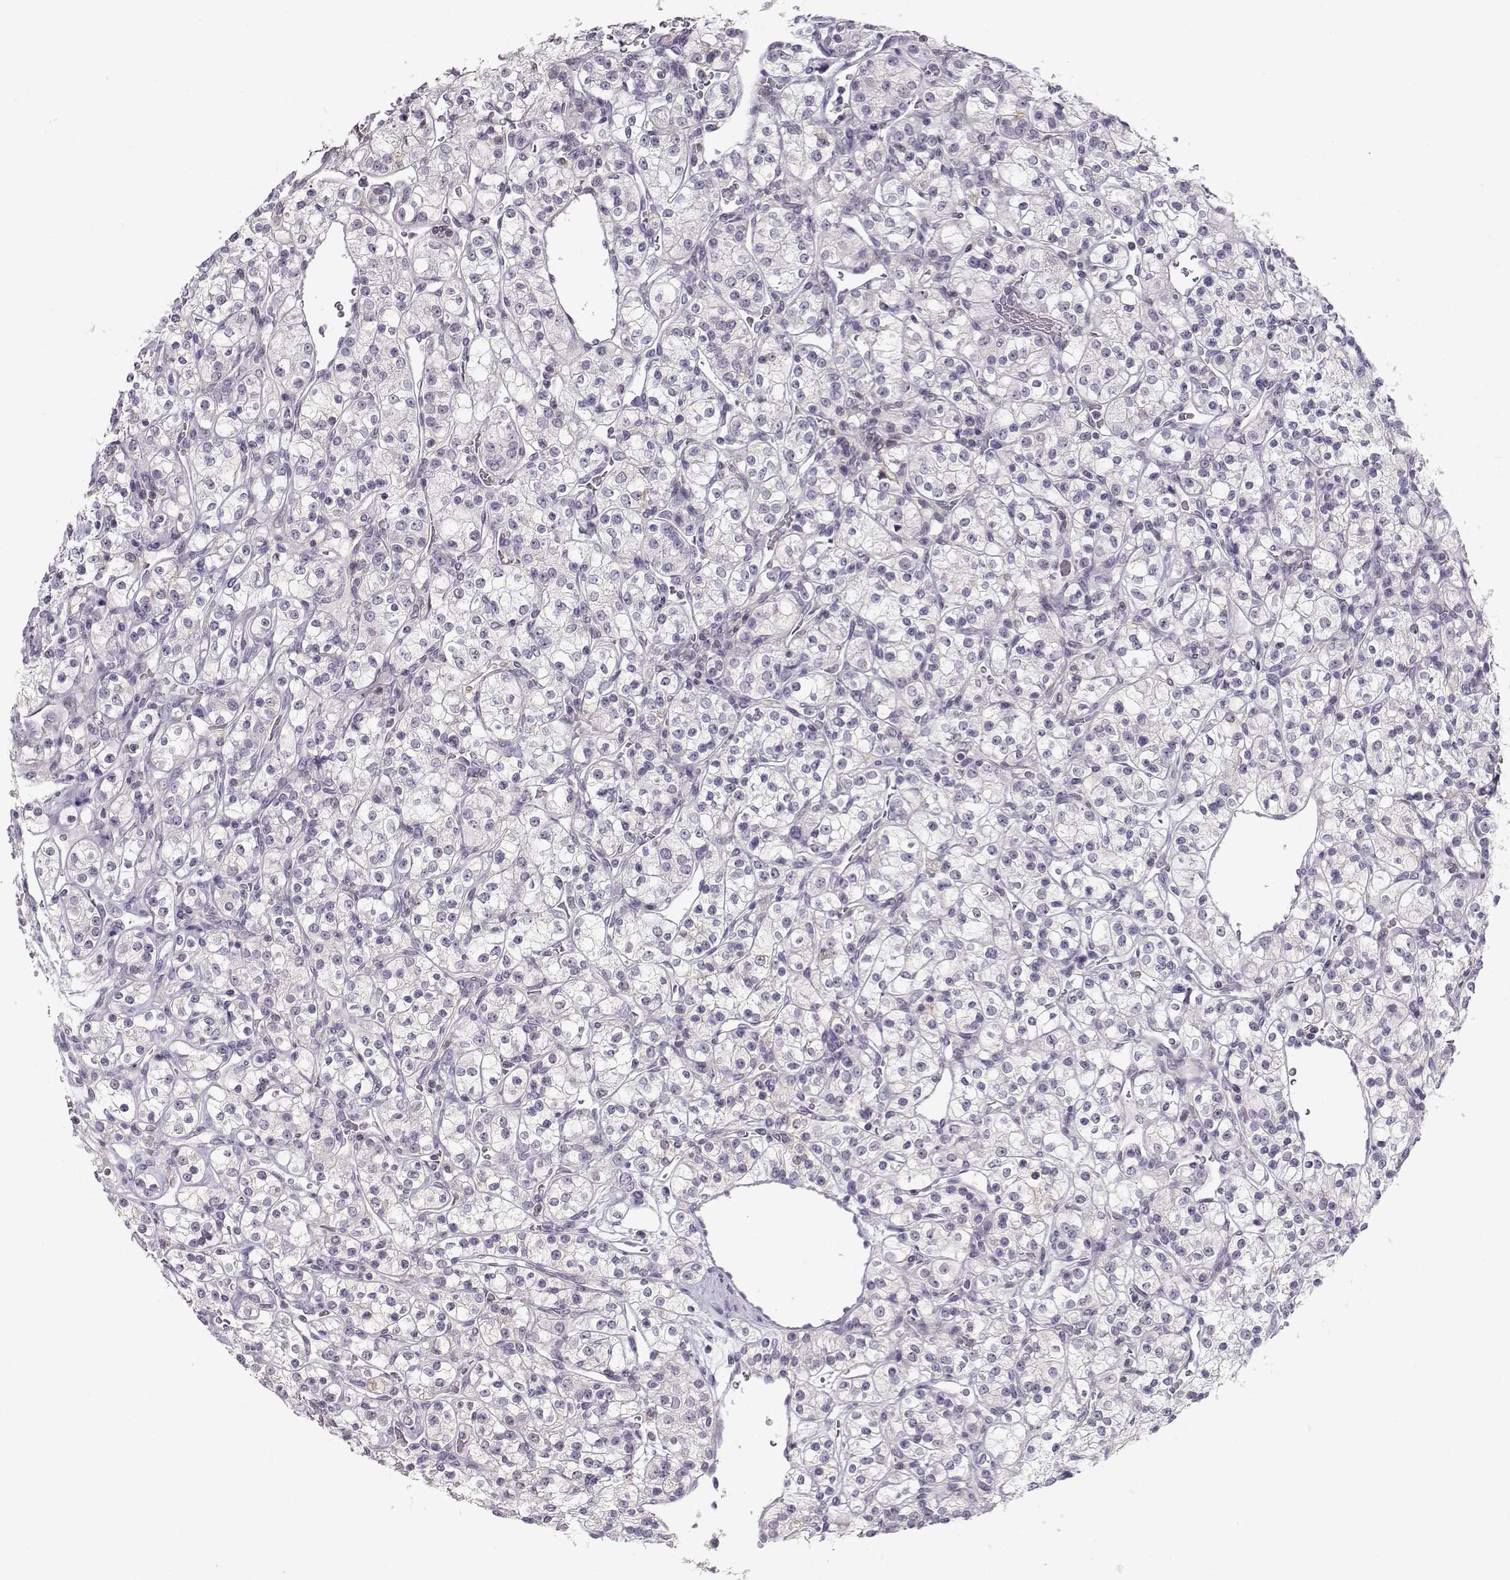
{"staining": {"intensity": "negative", "quantity": "none", "location": "none"}, "tissue": "renal cancer", "cell_type": "Tumor cells", "image_type": "cancer", "snomed": [{"axis": "morphology", "description": "Adenocarcinoma, NOS"}, {"axis": "topography", "description": "Kidney"}], "caption": "Immunohistochemical staining of renal cancer (adenocarcinoma) exhibits no significant staining in tumor cells.", "gene": "TEPP", "patient": {"sex": "male", "age": 77}}